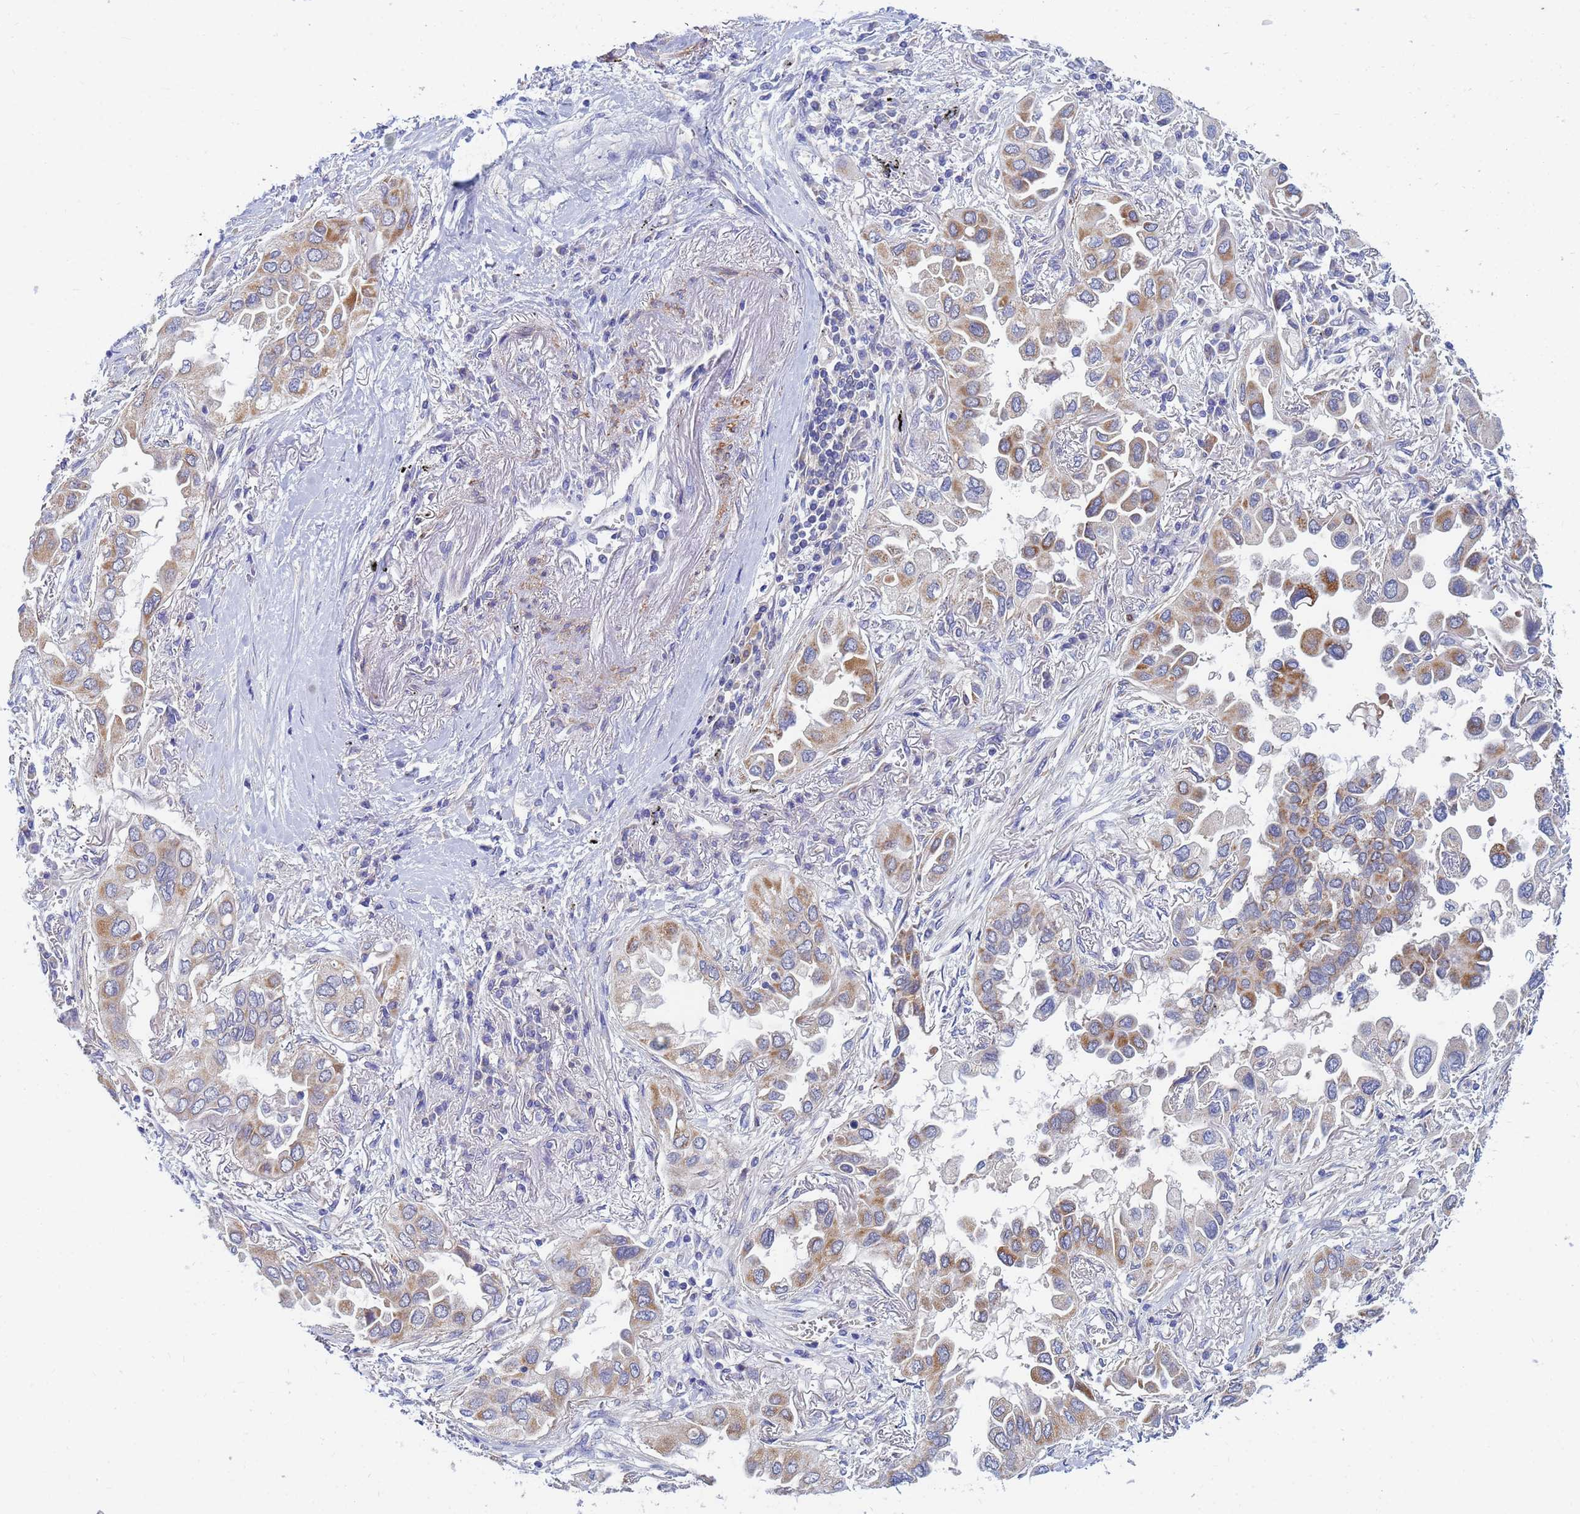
{"staining": {"intensity": "moderate", "quantity": "25%-75%", "location": "cytoplasmic/membranous"}, "tissue": "lung cancer", "cell_type": "Tumor cells", "image_type": "cancer", "snomed": [{"axis": "morphology", "description": "Adenocarcinoma, NOS"}, {"axis": "topography", "description": "Lung"}], "caption": "Lung cancer stained with a brown dye reveals moderate cytoplasmic/membranous positive expression in approximately 25%-75% of tumor cells.", "gene": "SDR39U1", "patient": {"sex": "female", "age": 76}}